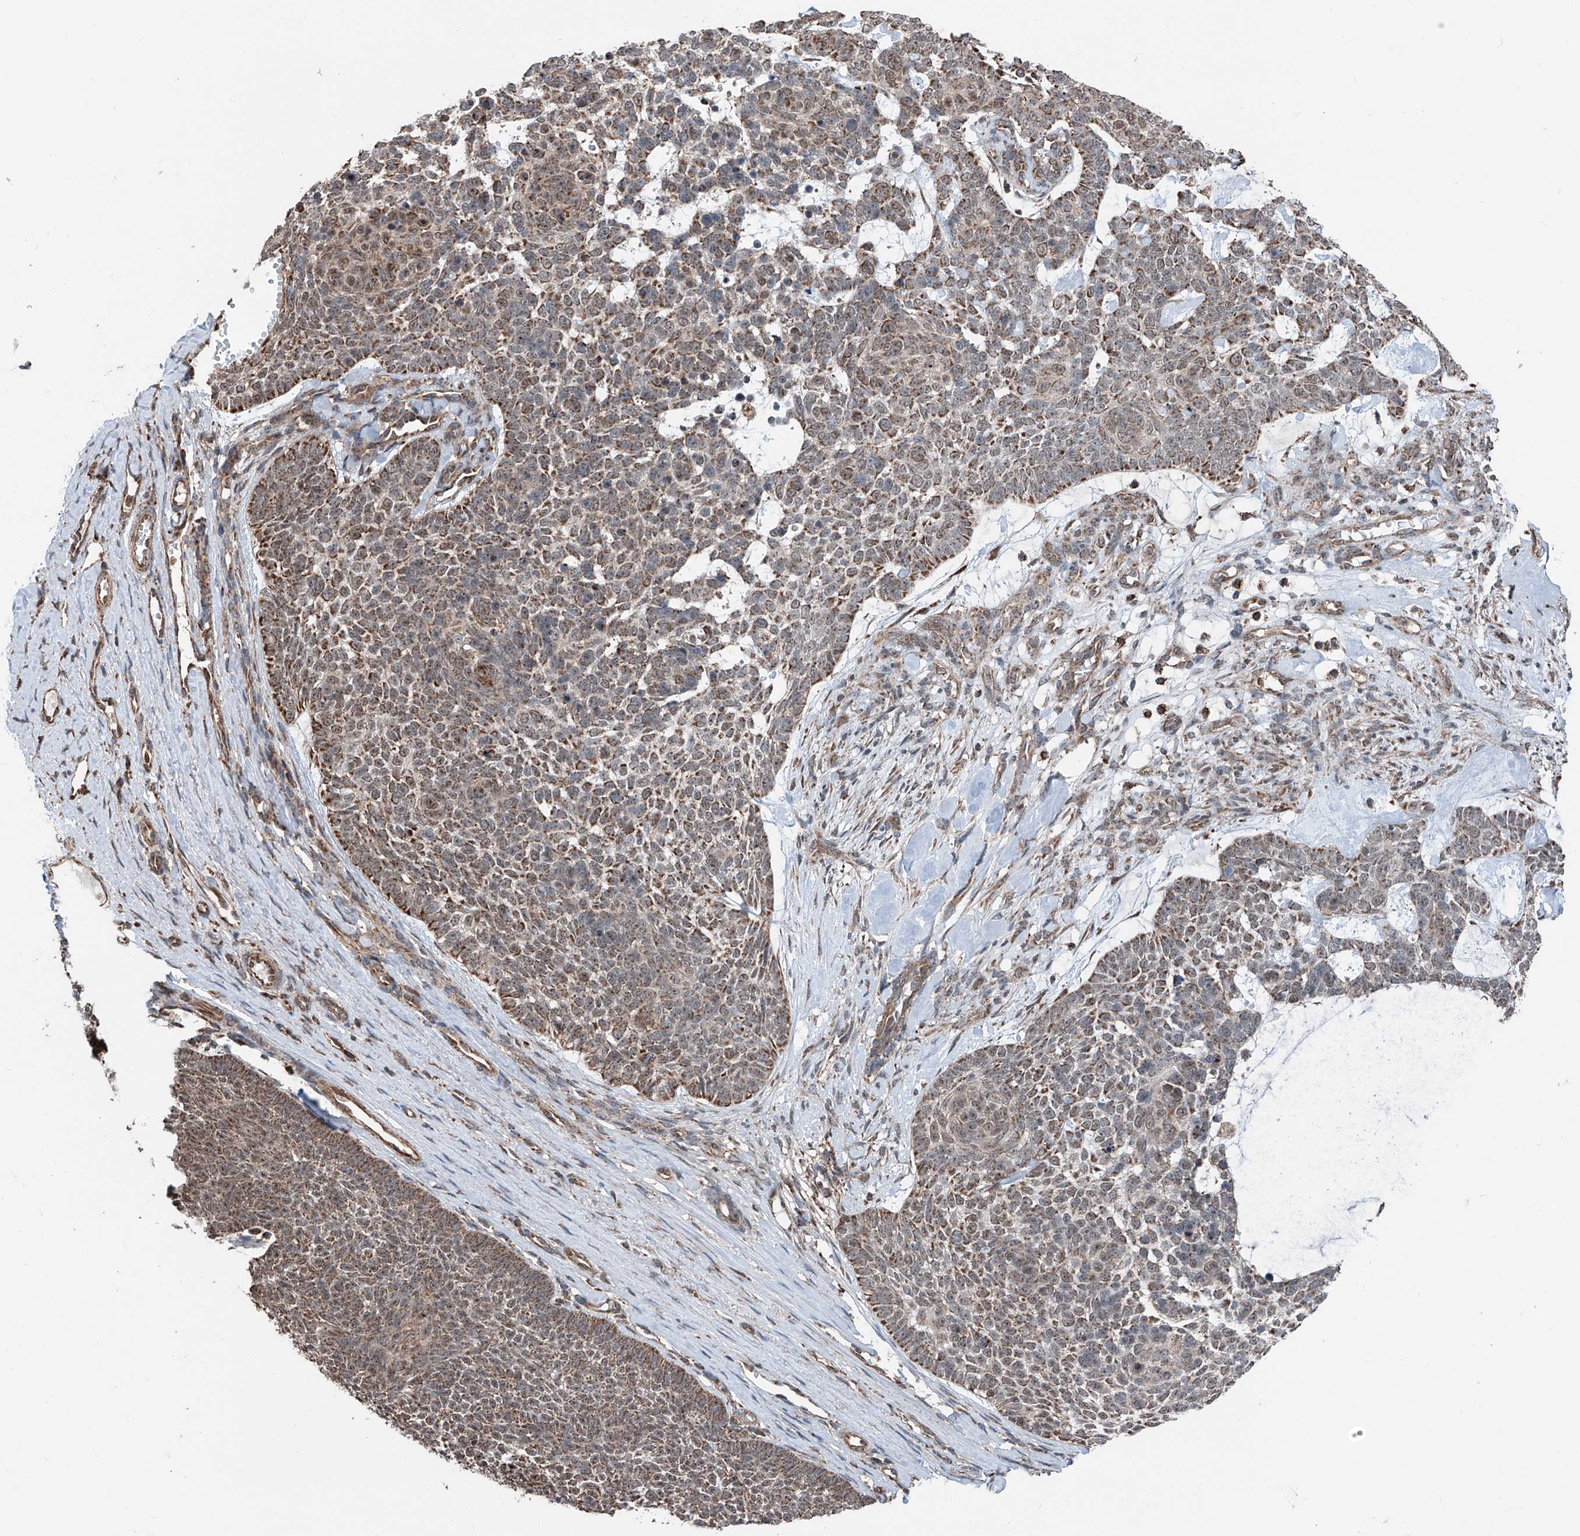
{"staining": {"intensity": "moderate", "quantity": "25%-75%", "location": "cytoplasmic/membranous"}, "tissue": "skin cancer", "cell_type": "Tumor cells", "image_type": "cancer", "snomed": [{"axis": "morphology", "description": "Basal cell carcinoma"}, {"axis": "topography", "description": "Skin"}], "caption": "Immunohistochemistry (IHC) image of neoplastic tissue: basal cell carcinoma (skin) stained using immunohistochemistry (IHC) reveals medium levels of moderate protein expression localized specifically in the cytoplasmic/membranous of tumor cells, appearing as a cytoplasmic/membranous brown color.", "gene": "ZNF445", "patient": {"sex": "female", "age": 81}}